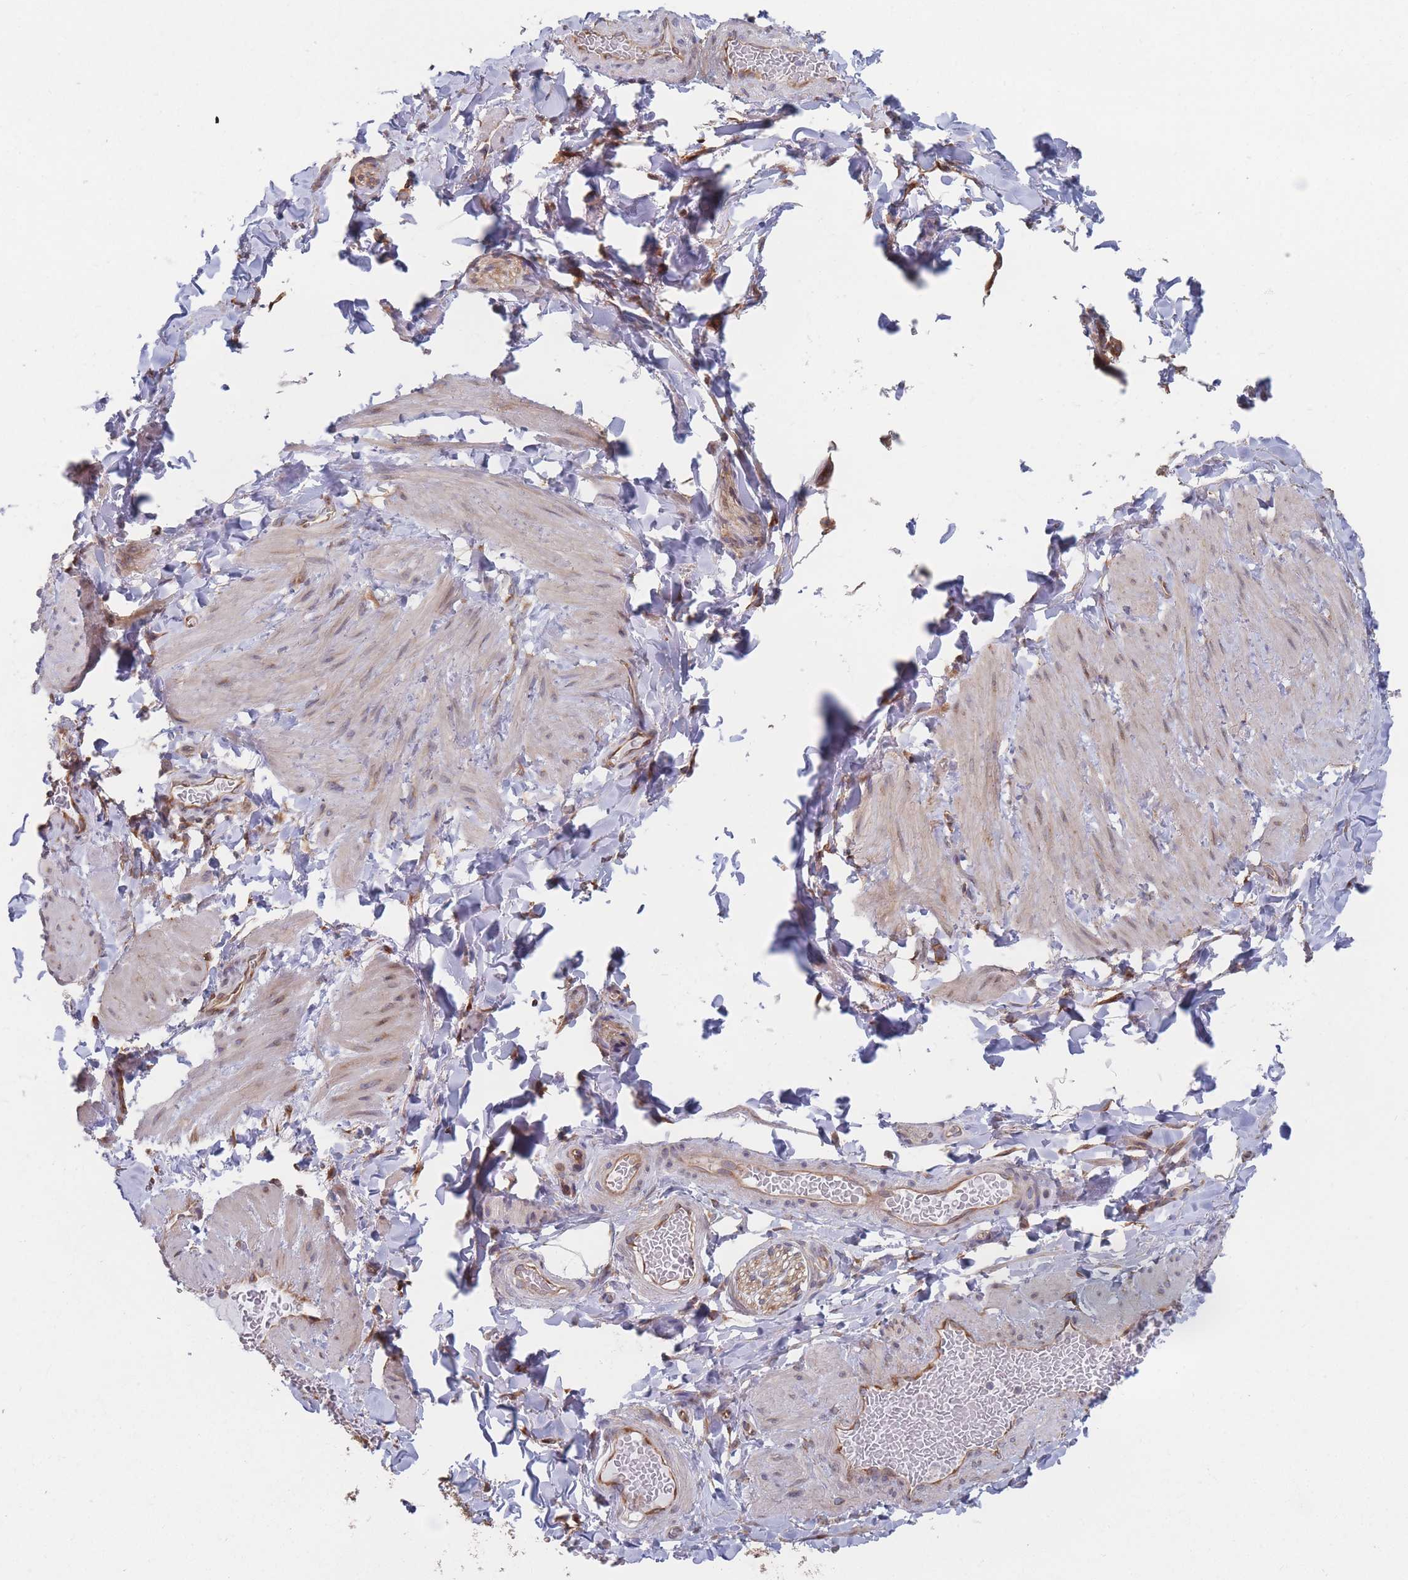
{"staining": {"intensity": "strong", "quantity": ">75%", "location": "cytoplasmic/membranous"}, "tissue": "soft tissue", "cell_type": "Fibroblasts", "image_type": "normal", "snomed": [{"axis": "morphology", "description": "Normal tissue, NOS"}, {"axis": "topography", "description": "Soft tissue"}, {"axis": "topography", "description": "Vascular tissue"}], "caption": "A photomicrograph of human soft tissue stained for a protein shows strong cytoplasmic/membranous brown staining in fibroblasts.", "gene": "KDSR", "patient": {"sex": "male", "age": 54}}